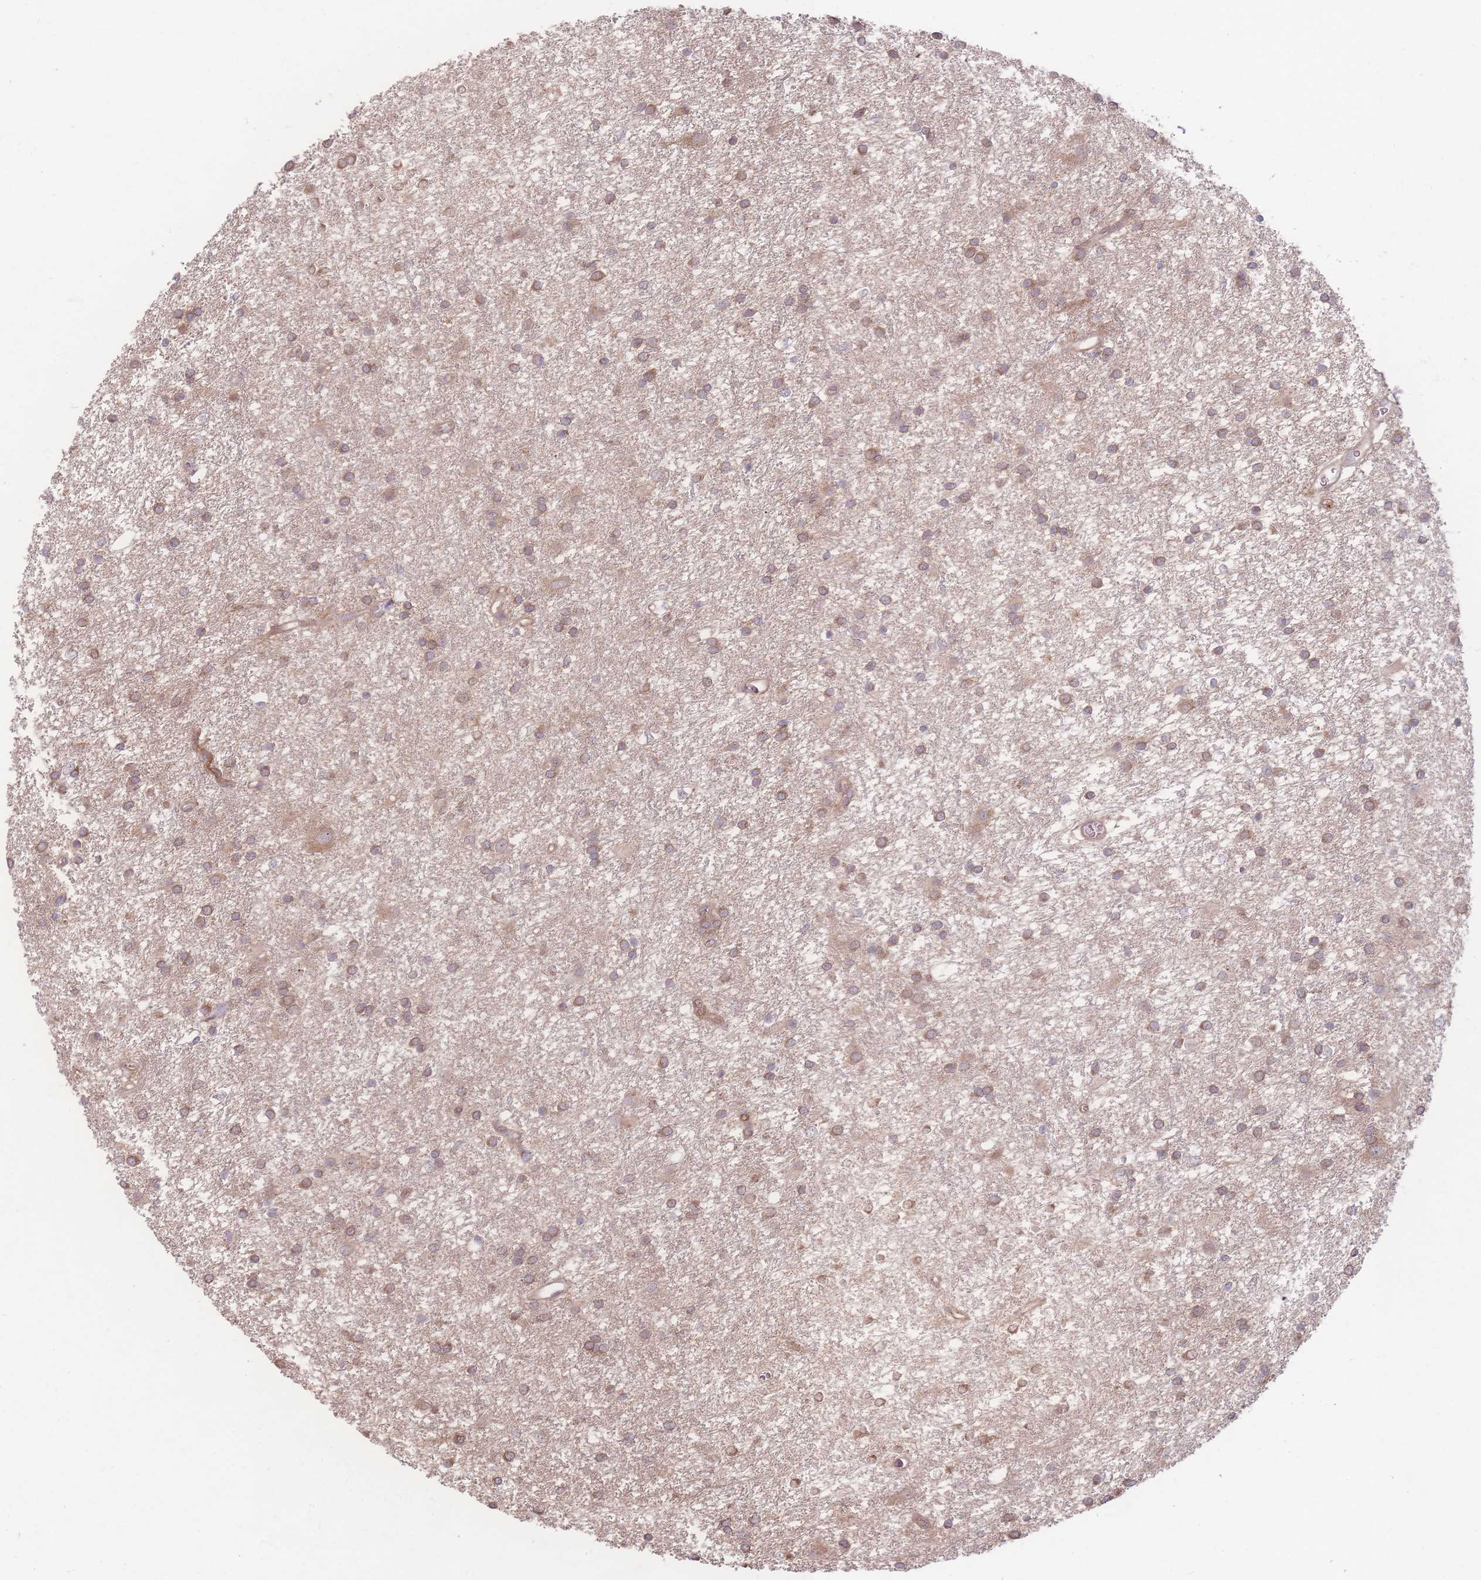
{"staining": {"intensity": "moderate", "quantity": ">75%", "location": "cytoplasmic/membranous"}, "tissue": "glioma", "cell_type": "Tumor cells", "image_type": "cancer", "snomed": [{"axis": "morphology", "description": "Glioma, malignant, High grade"}, {"axis": "topography", "description": "Brain"}], "caption": "Tumor cells demonstrate moderate cytoplasmic/membranous positivity in approximately >75% of cells in glioma.", "gene": "INSR", "patient": {"sex": "female", "age": 50}}